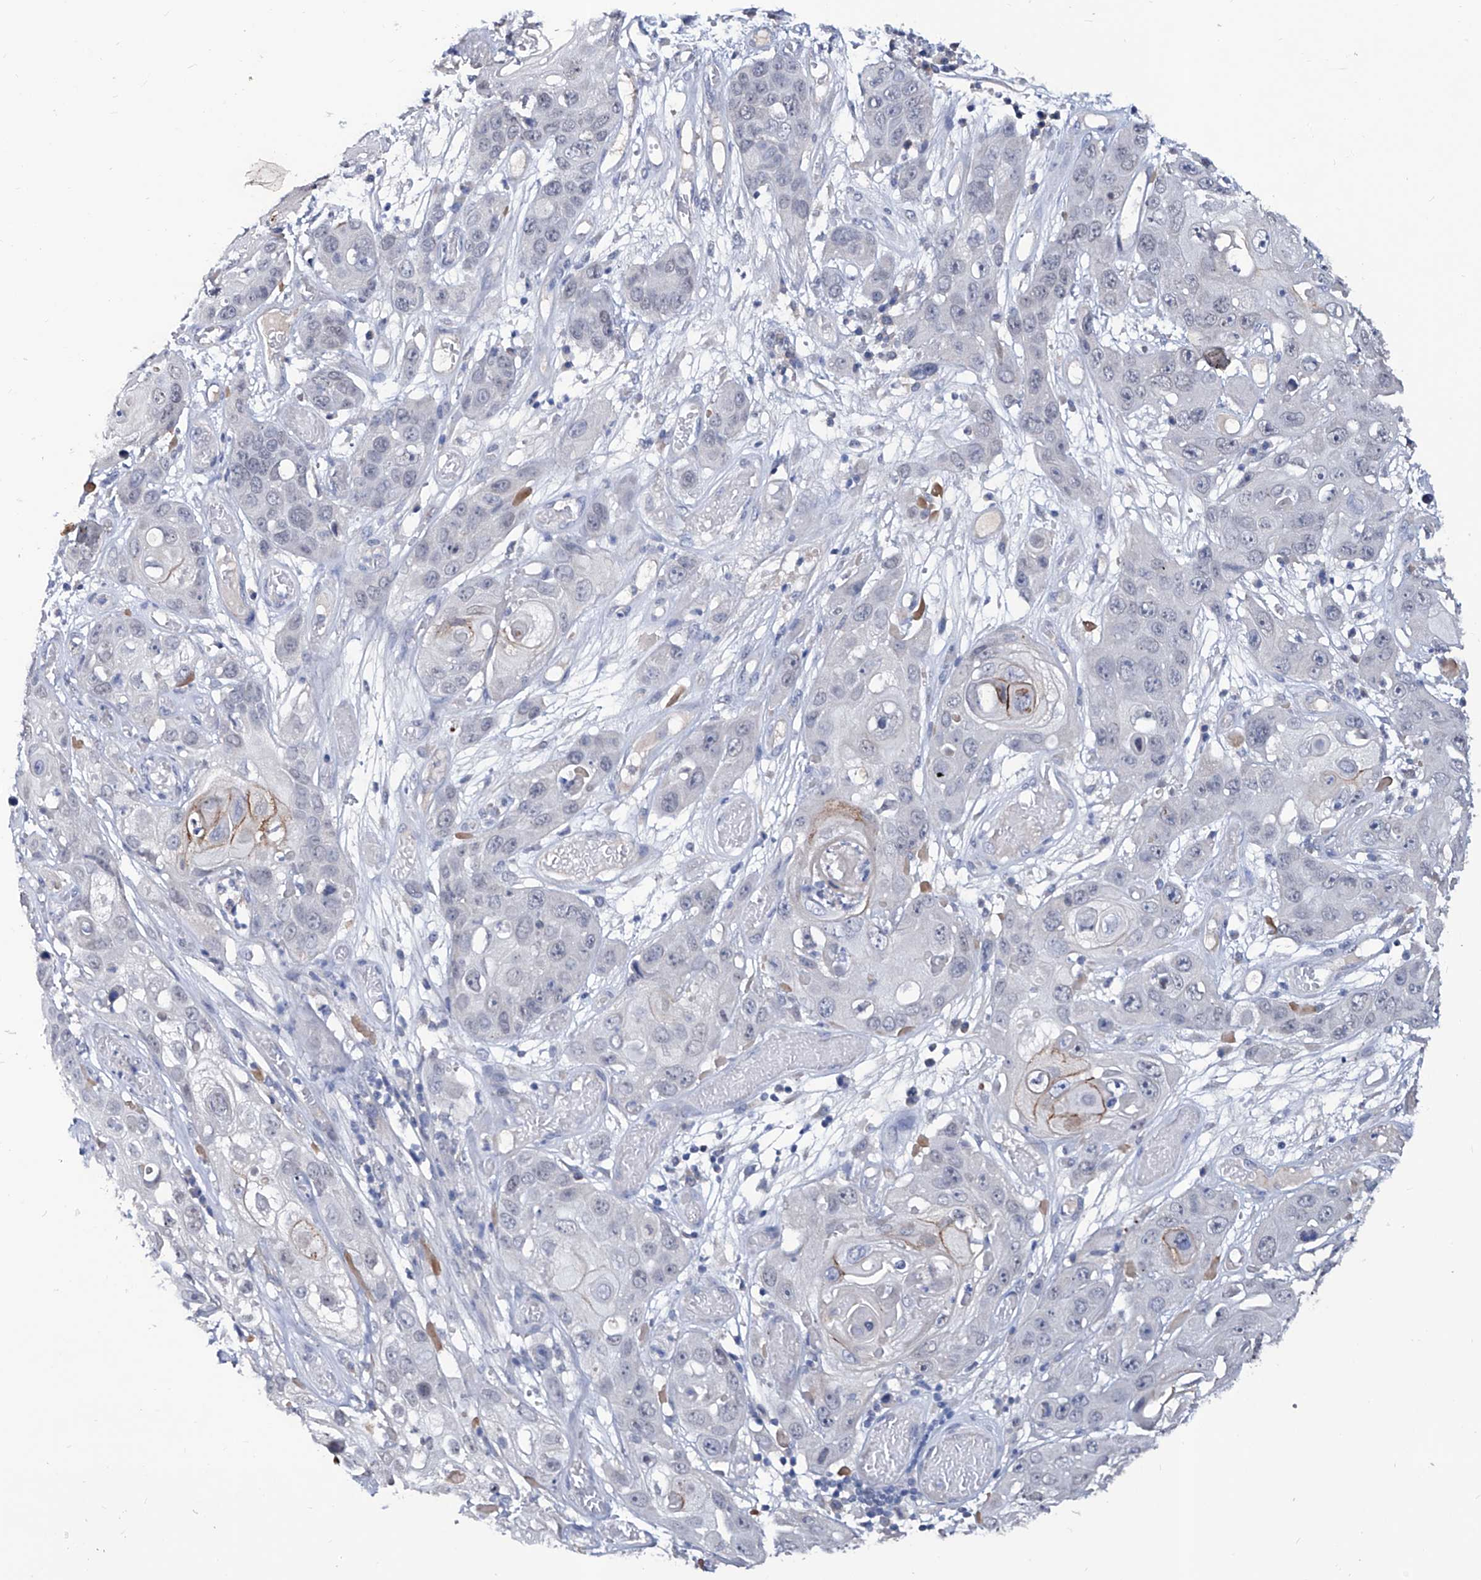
{"staining": {"intensity": "negative", "quantity": "none", "location": "none"}, "tissue": "skin cancer", "cell_type": "Tumor cells", "image_type": "cancer", "snomed": [{"axis": "morphology", "description": "Squamous cell carcinoma, NOS"}, {"axis": "topography", "description": "Skin"}], "caption": "There is no significant positivity in tumor cells of skin cancer.", "gene": "KLHL17", "patient": {"sex": "male", "age": 55}}